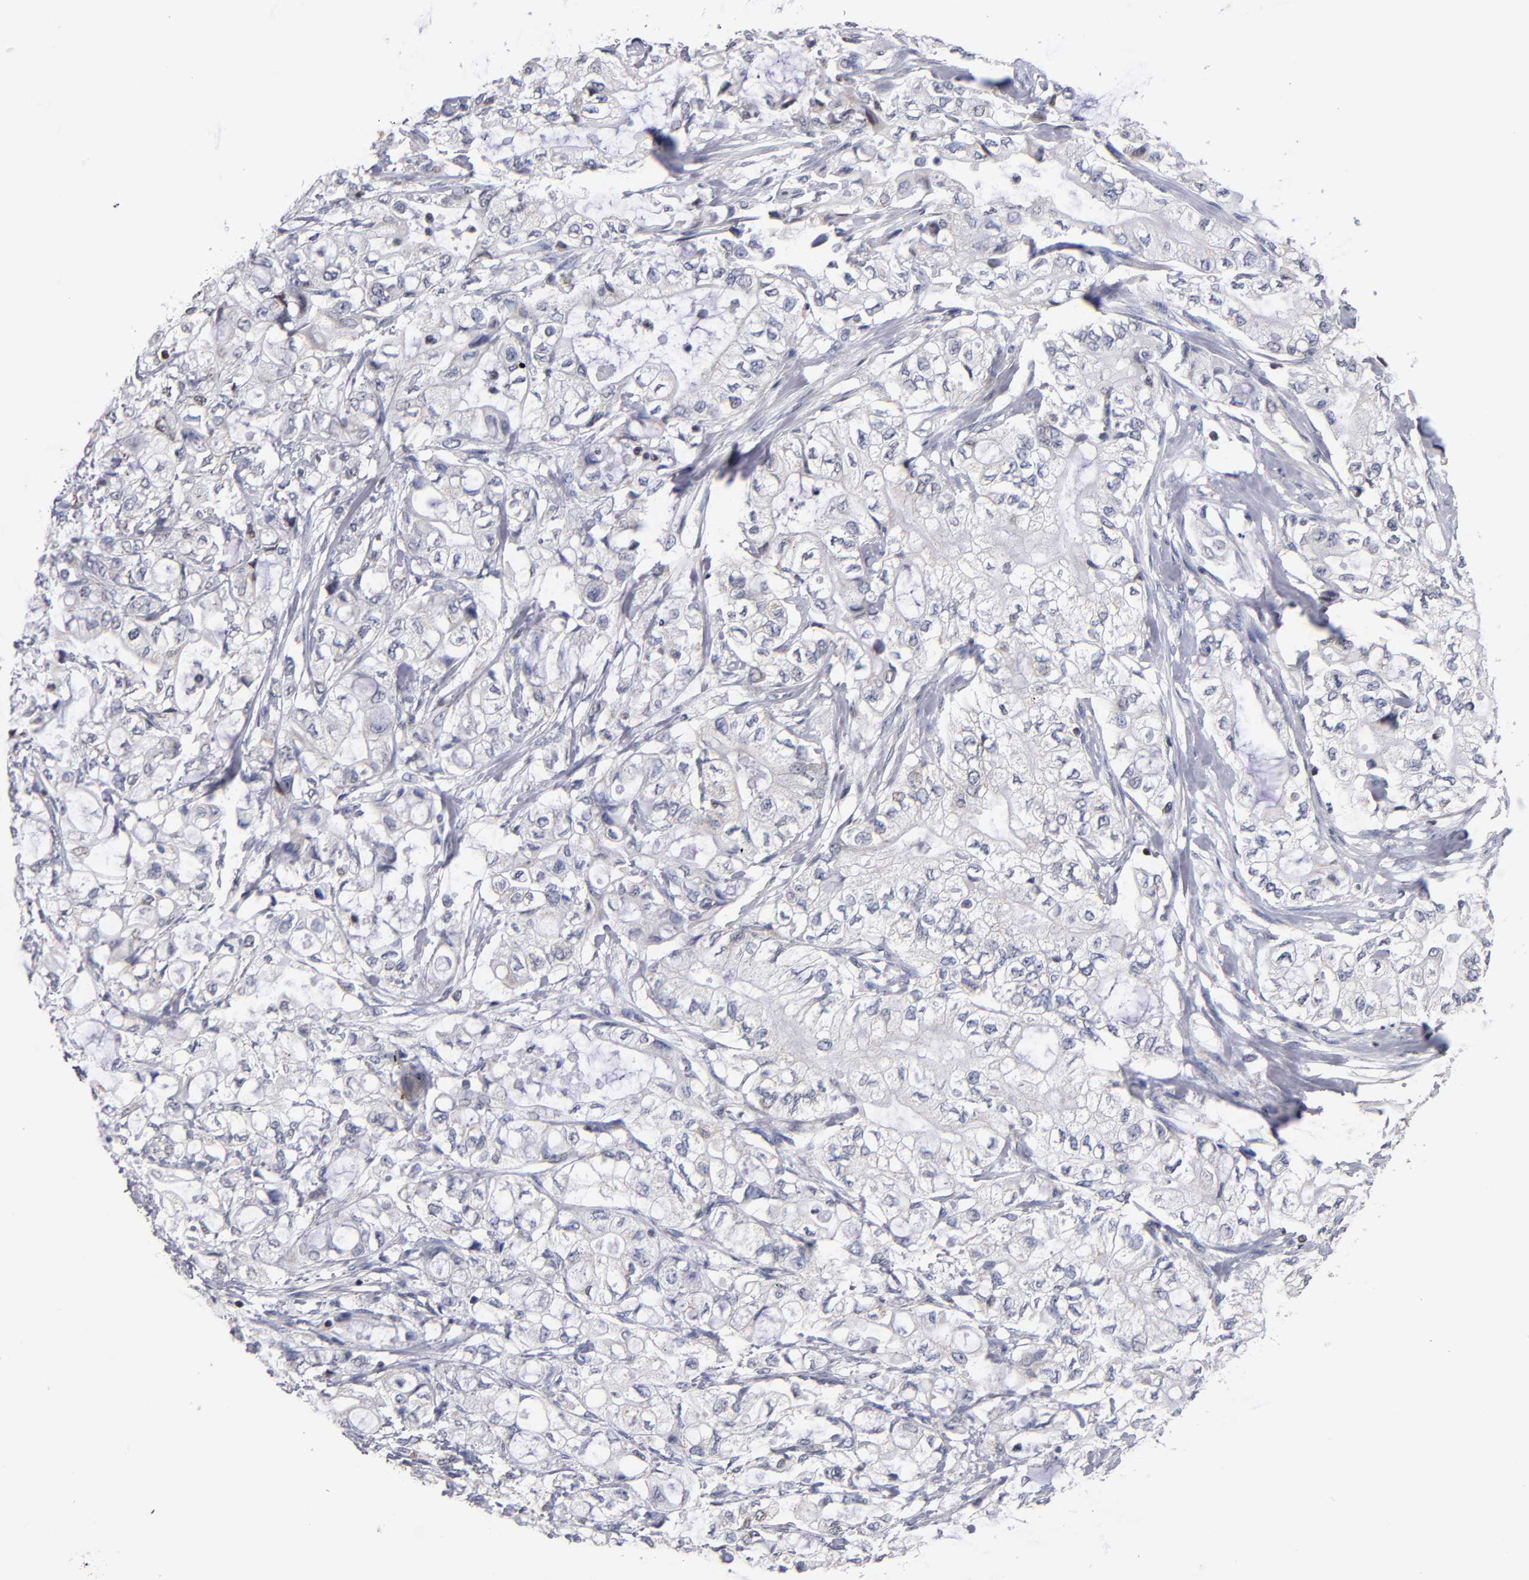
{"staining": {"intensity": "negative", "quantity": "none", "location": "none"}, "tissue": "pancreatic cancer", "cell_type": "Tumor cells", "image_type": "cancer", "snomed": [{"axis": "morphology", "description": "Adenocarcinoma, NOS"}, {"axis": "topography", "description": "Pancreas"}], "caption": "The micrograph exhibits no staining of tumor cells in pancreatic cancer (adenocarcinoma). (IHC, brightfield microscopy, high magnification).", "gene": "ODF2", "patient": {"sex": "male", "age": 79}}